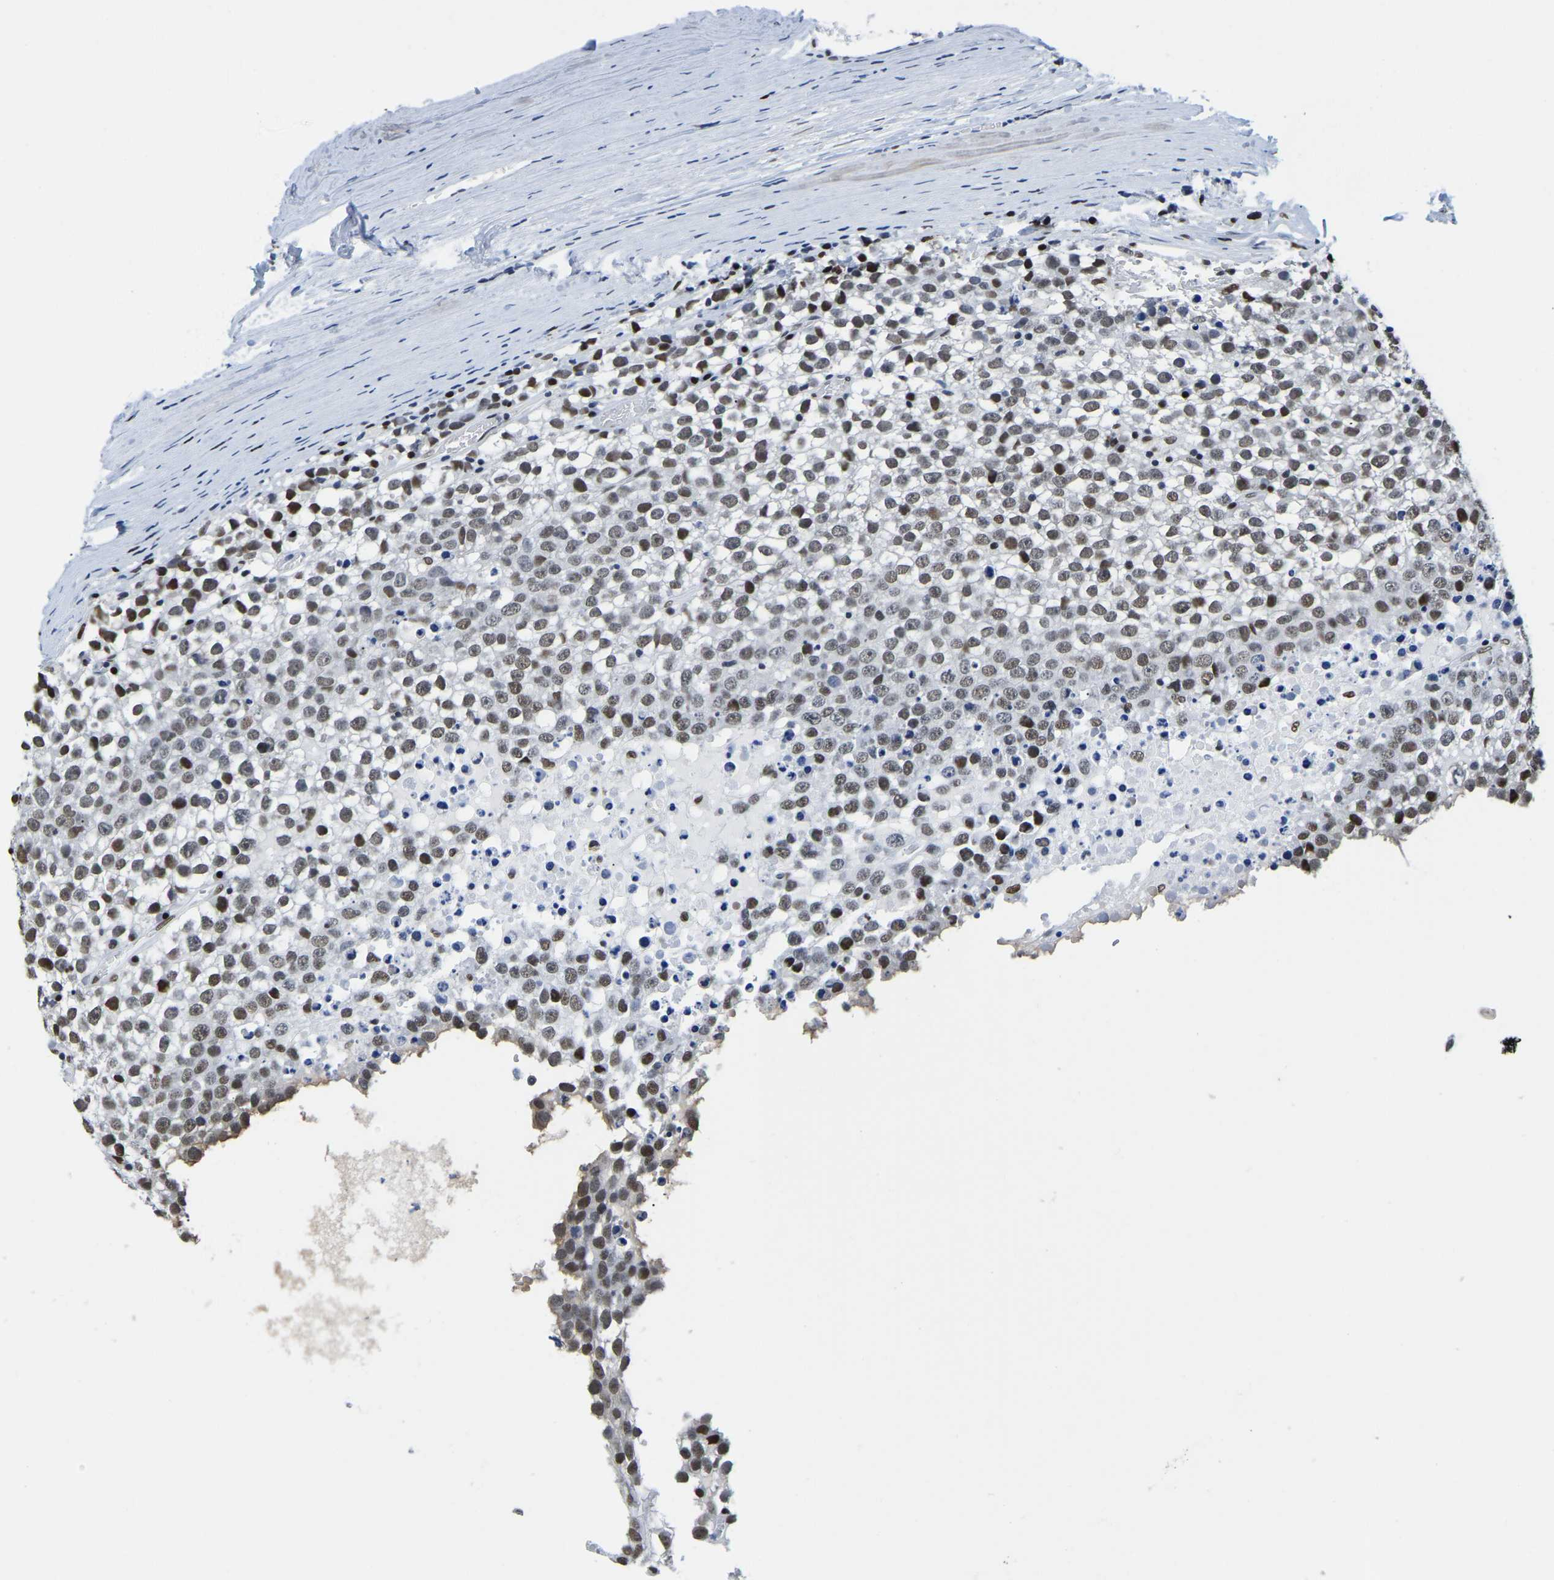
{"staining": {"intensity": "weak", "quantity": ">75%", "location": "nuclear"}, "tissue": "testis cancer", "cell_type": "Tumor cells", "image_type": "cancer", "snomed": [{"axis": "morphology", "description": "Seminoma, NOS"}, {"axis": "topography", "description": "Testis"}], "caption": "A high-resolution photomicrograph shows immunohistochemistry staining of seminoma (testis), which exhibits weak nuclear expression in approximately >75% of tumor cells.", "gene": "UBA1", "patient": {"sex": "male", "age": 65}}